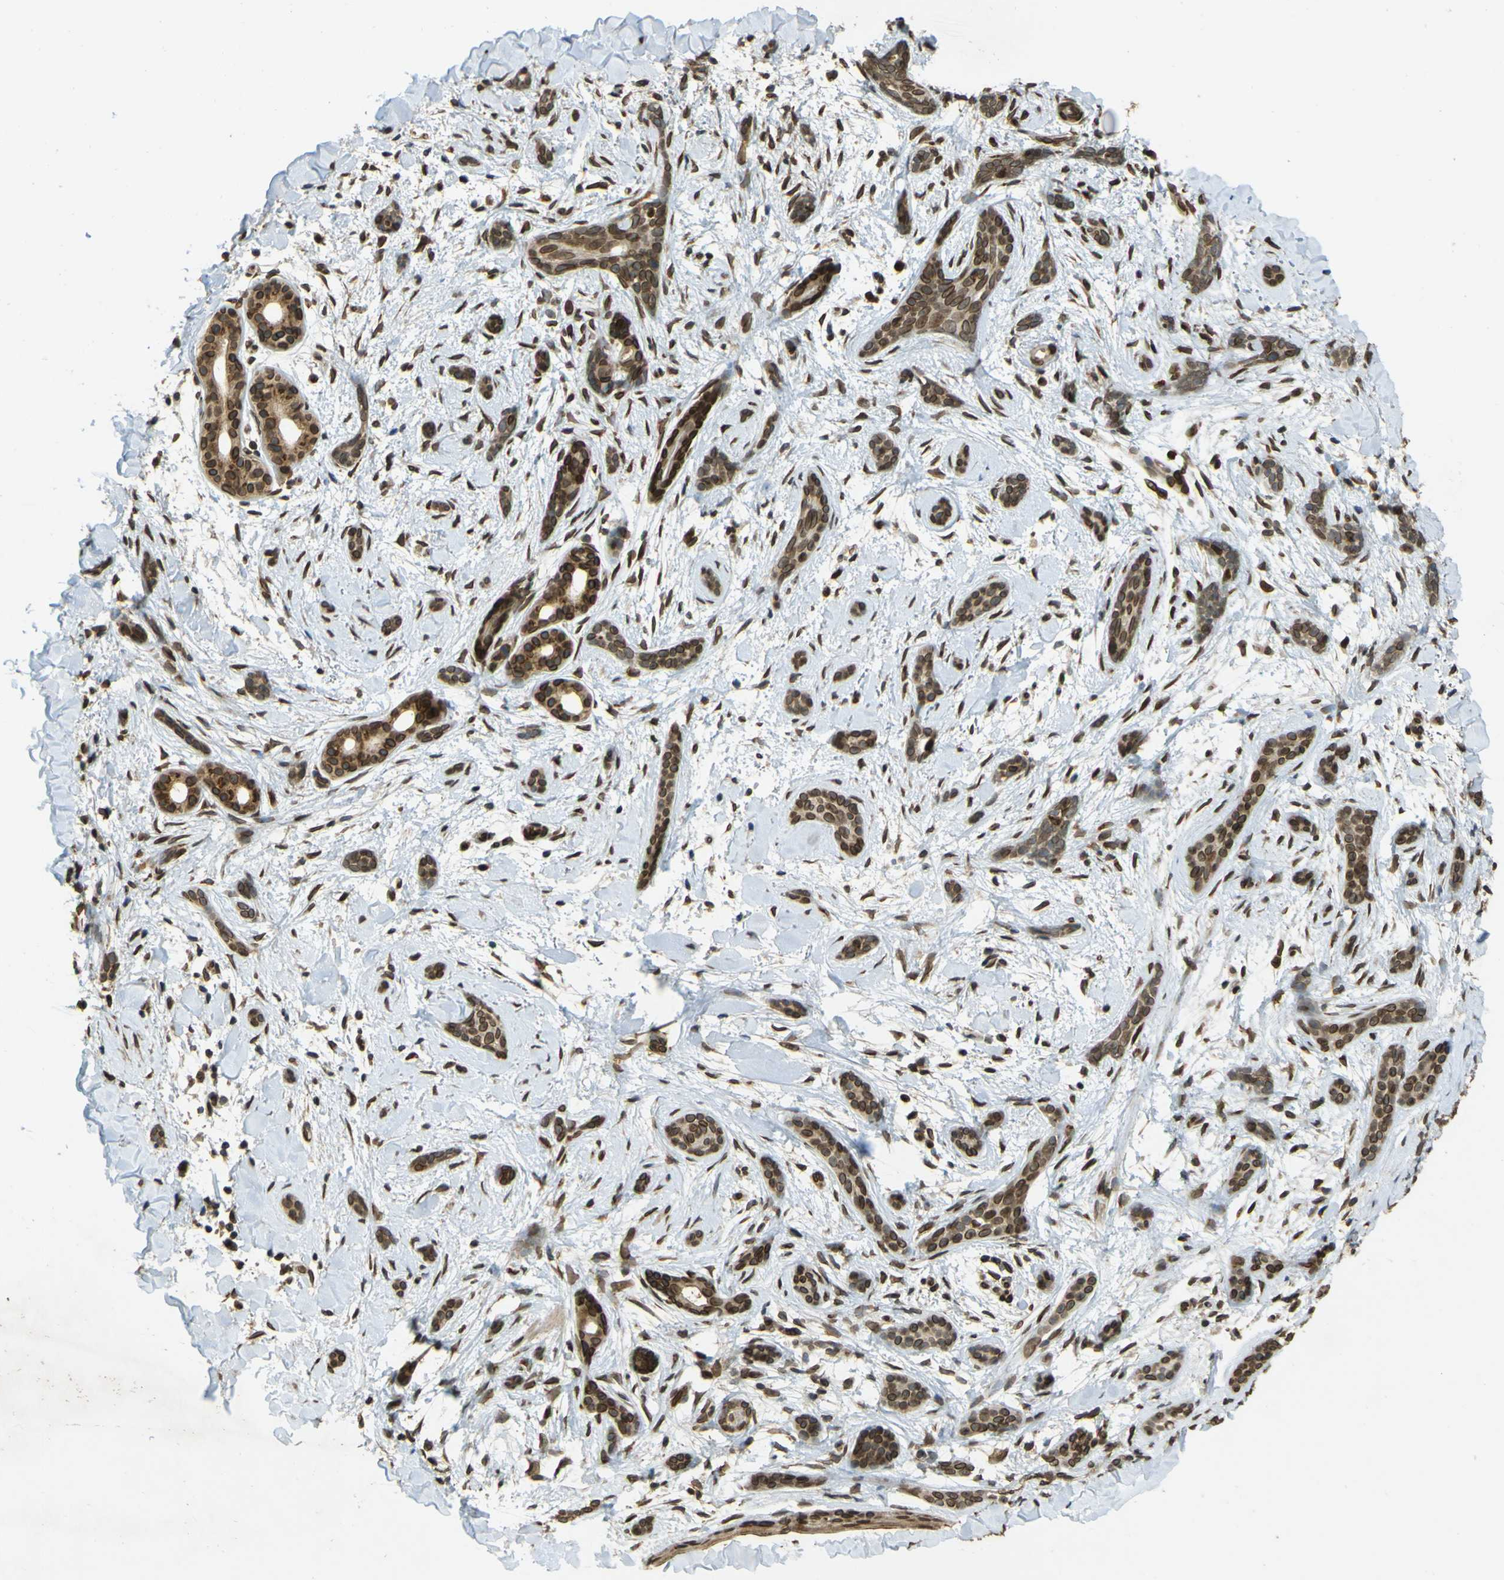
{"staining": {"intensity": "moderate", "quantity": ">75%", "location": "cytoplasmic/membranous,nuclear"}, "tissue": "skin cancer", "cell_type": "Tumor cells", "image_type": "cancer", "snomed": [{"axis": "morphology", "description": "Basal cell carcinoma"}, {"axis": "morphology", "description": "Adnexal tumor, benign"}, {"axis": "topography", "description": "Skin"}], "caption": "About >75% of tumor cells in human benign adnexal tumor (skin) display moderate cytoplasmic/membranous and nuclear protein expression as visualized by brown immunohistochemical staining.", "gene": "GALNT1", "patient": {"sex": "female", "age": 42}}